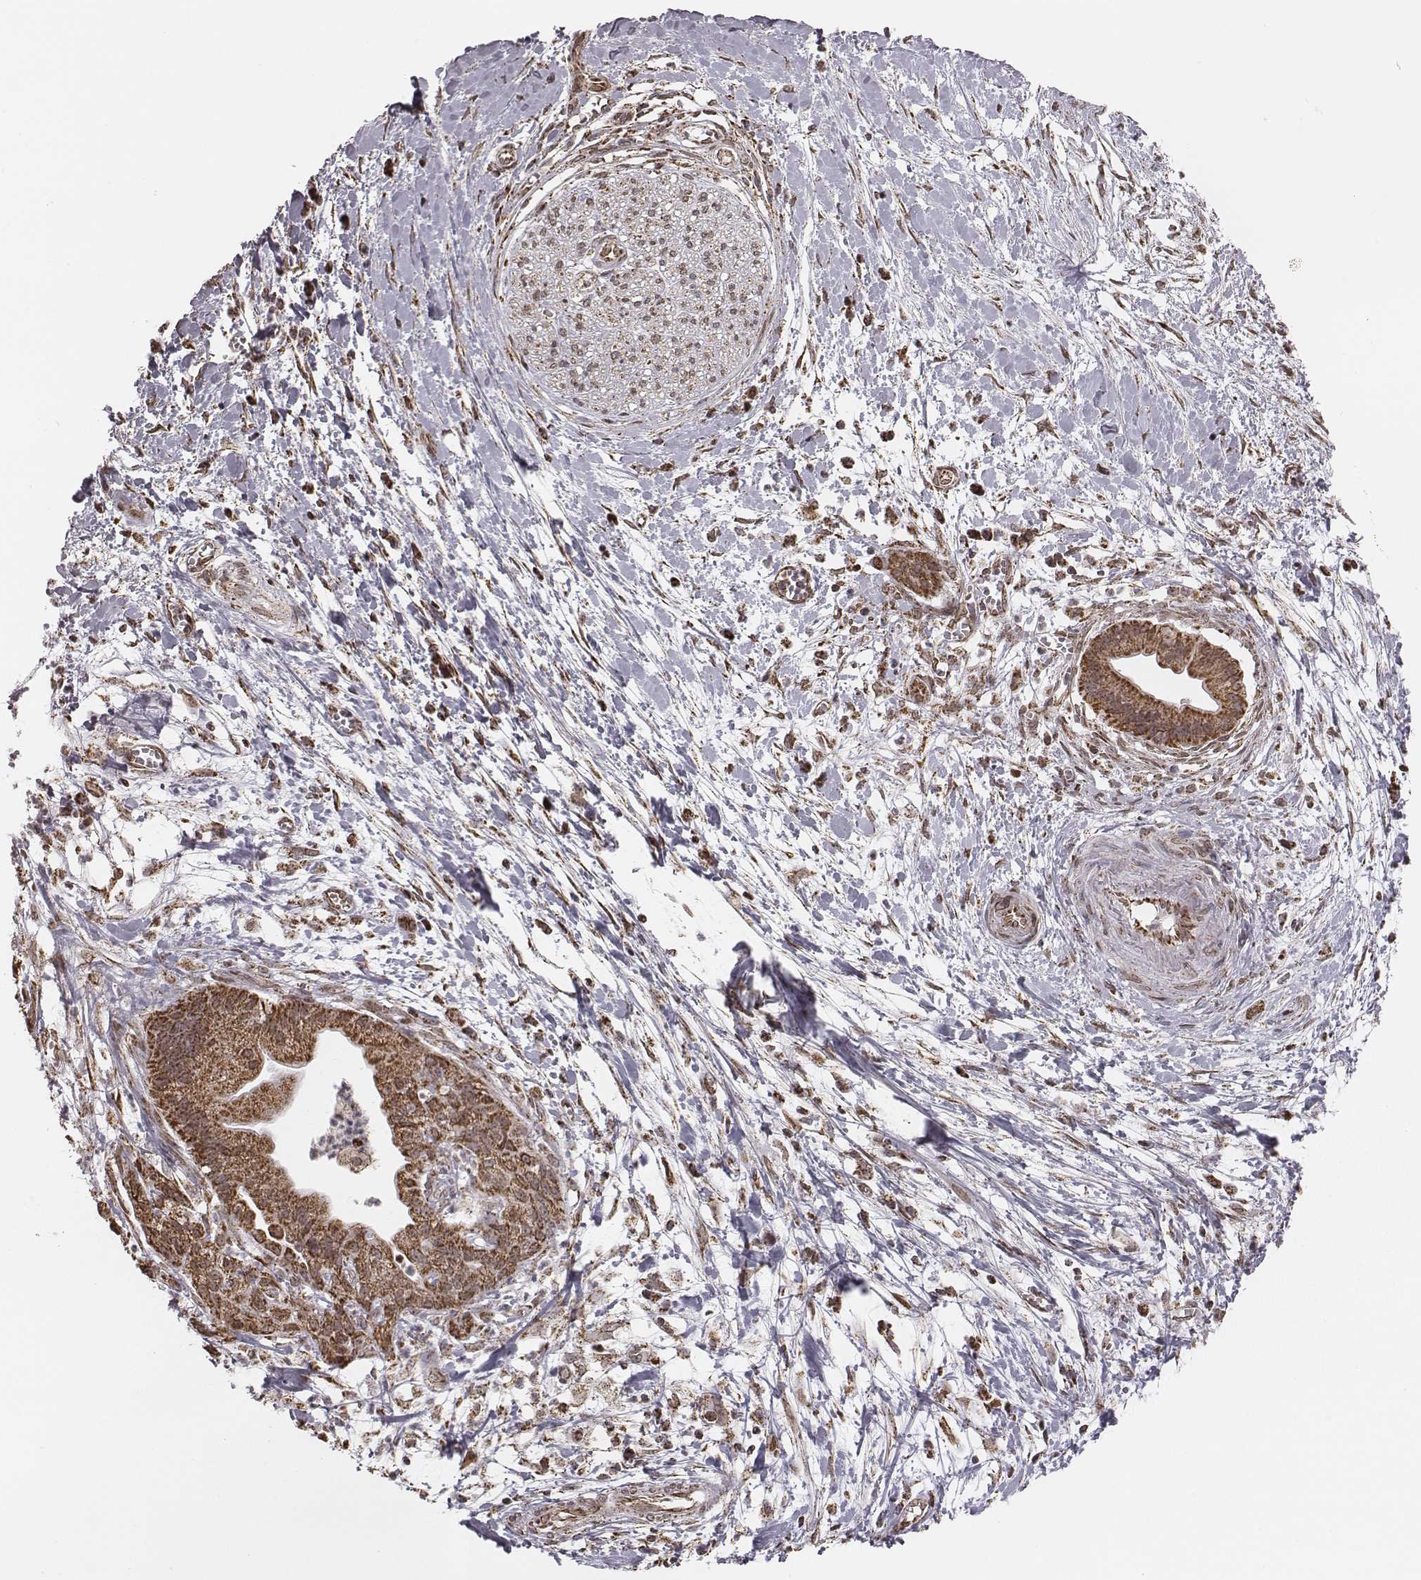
{"staining": {"intensity": "moderate", "quantity": ">75%", "location": "cytoplasmic/membranous"}, "tissue": "pancreatic cancer", "cell_type": "Tumor cells", "image_type": "cancer", "snomed": [{"axis": "morphology", "description": "Normal tissue, NOS"}, {"axis": "morphology", "description": "Adenocarcinoma, NOS"}, {"axis": "topography", "description": "Lymph node"}, {"axis": "topography", "description": "Pancreas"}], "caption": "Protein expression by immunohistochemistry shows moderate cytoplasmic/membranous staining in approximately >75% of tumor cells in pancreatic cancer.", "gene": "ACOT2", "patient": {"sex": "female", "age": 58}}